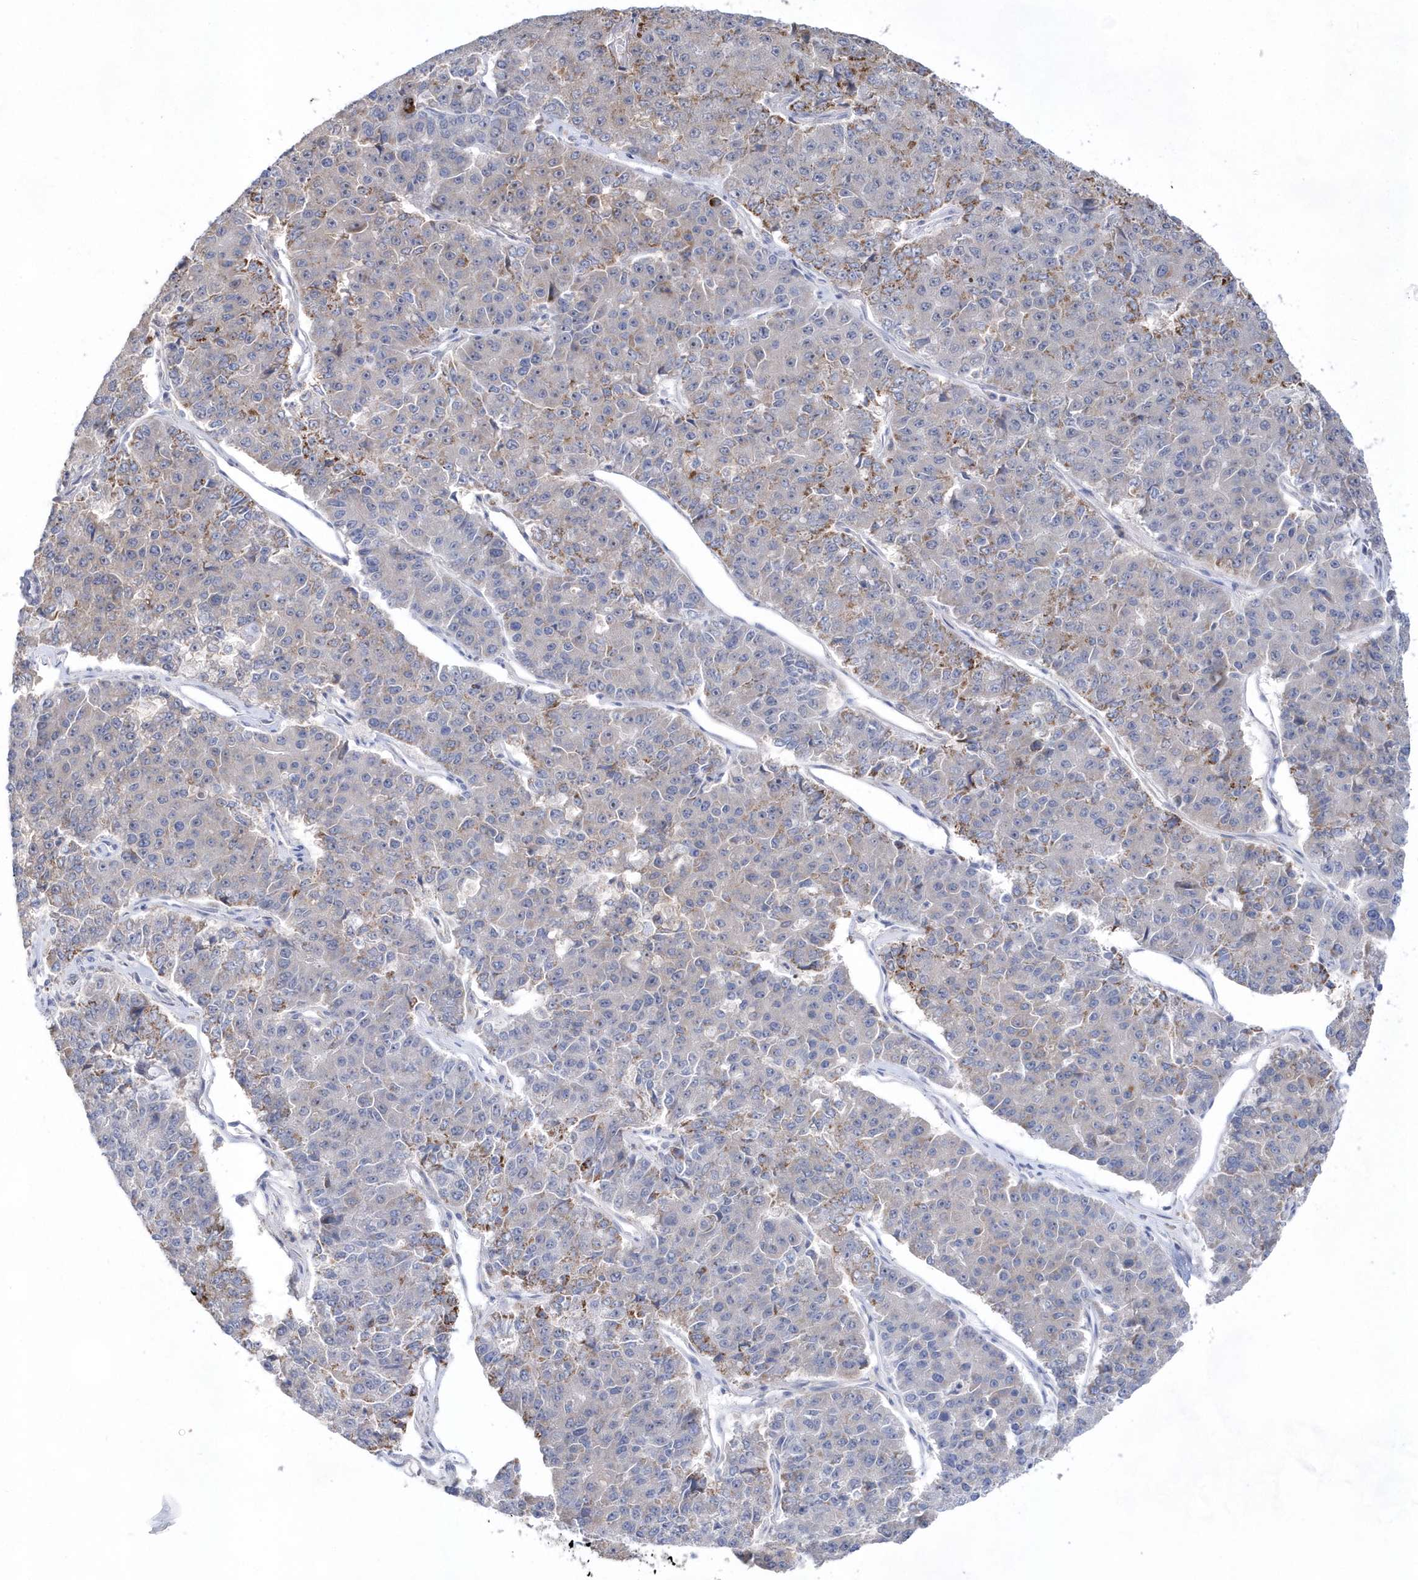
{"staining": {"intensity": "moderate", "quantity": "<25%", "location": "cytoplasmic/membranous"}, "tissue": "pancreatic cancer", "cell_type": "Tumor cells", "image_type": "cancer", "snomed": [{"axis": "morphology", "description": "Adenocarcinoma, NOS"}, {"axis": "topography", "description": "Pancreas"}], "caption": "Tumor cells show low levels of moderate cytoplasmic/membranous positivity in about <25% of cells in pancreatic adenocarcinoma. (DAB (3,3'-diaminobenzidine) = brown stain, brightfield microscopy at high magnification).", "gene": "BDH2", "patient": {"sex": "male", "age": 50}}